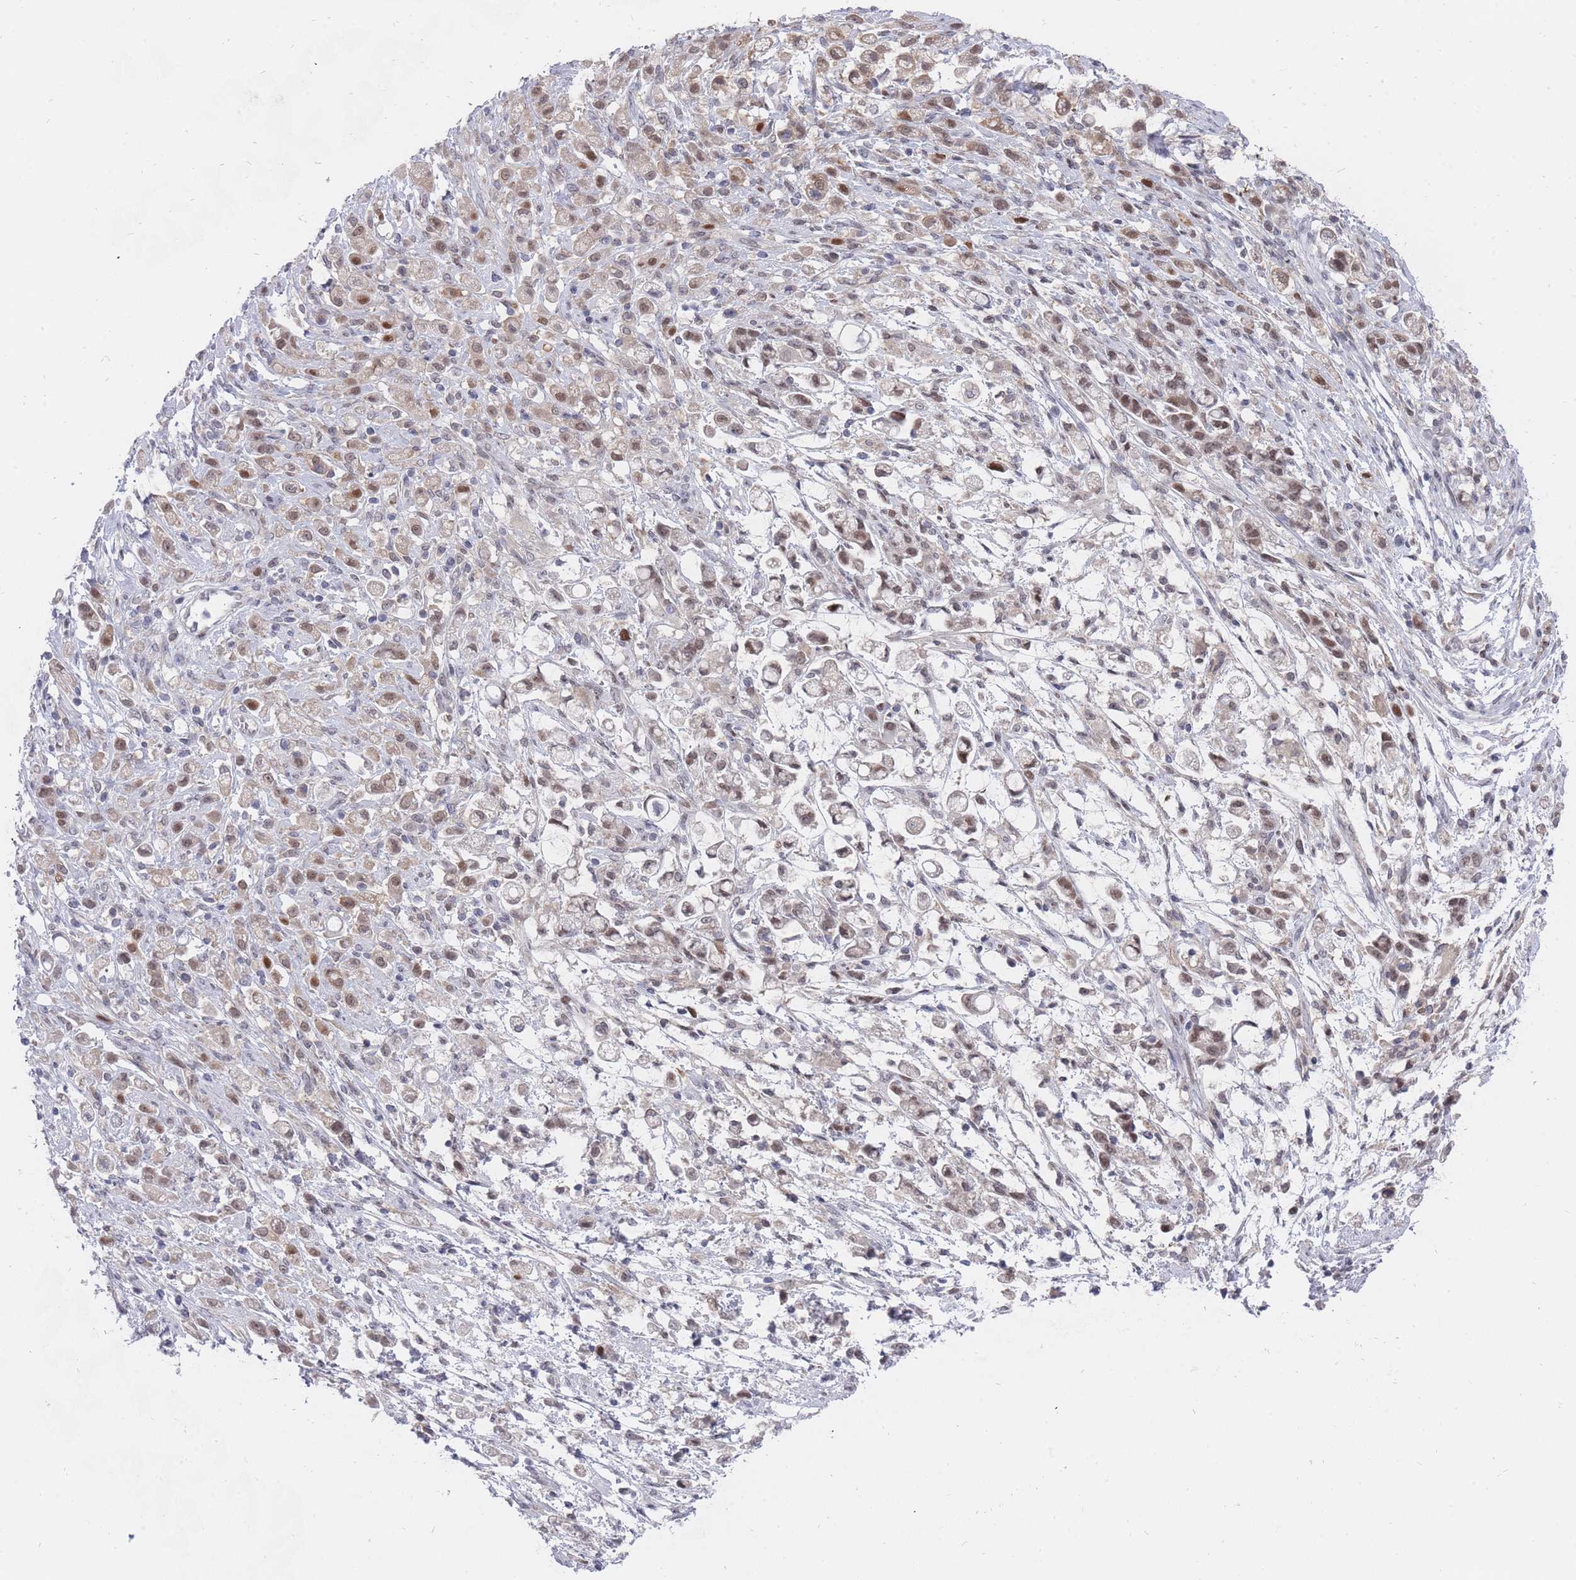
{"staining": {"intensity": "weak", "quantity": ">75%", "location": "nuclear"}, "tissue": "stomach cancer", "cell_type": "Tumor cells", "image_type": "cancer", "snomed": [{"axis": "morphology", "description": "Adenocarcinoma, NOS"}, {"axis": "topography", "description": "Stomach"}], "caption": "Stomach cancer was stained to show a protein in brown. There is low levels of weak nuclear staining in about >75% of tumor cells.", "gene": "GINS1", "patient": {"sex": "female", "age": 60}}